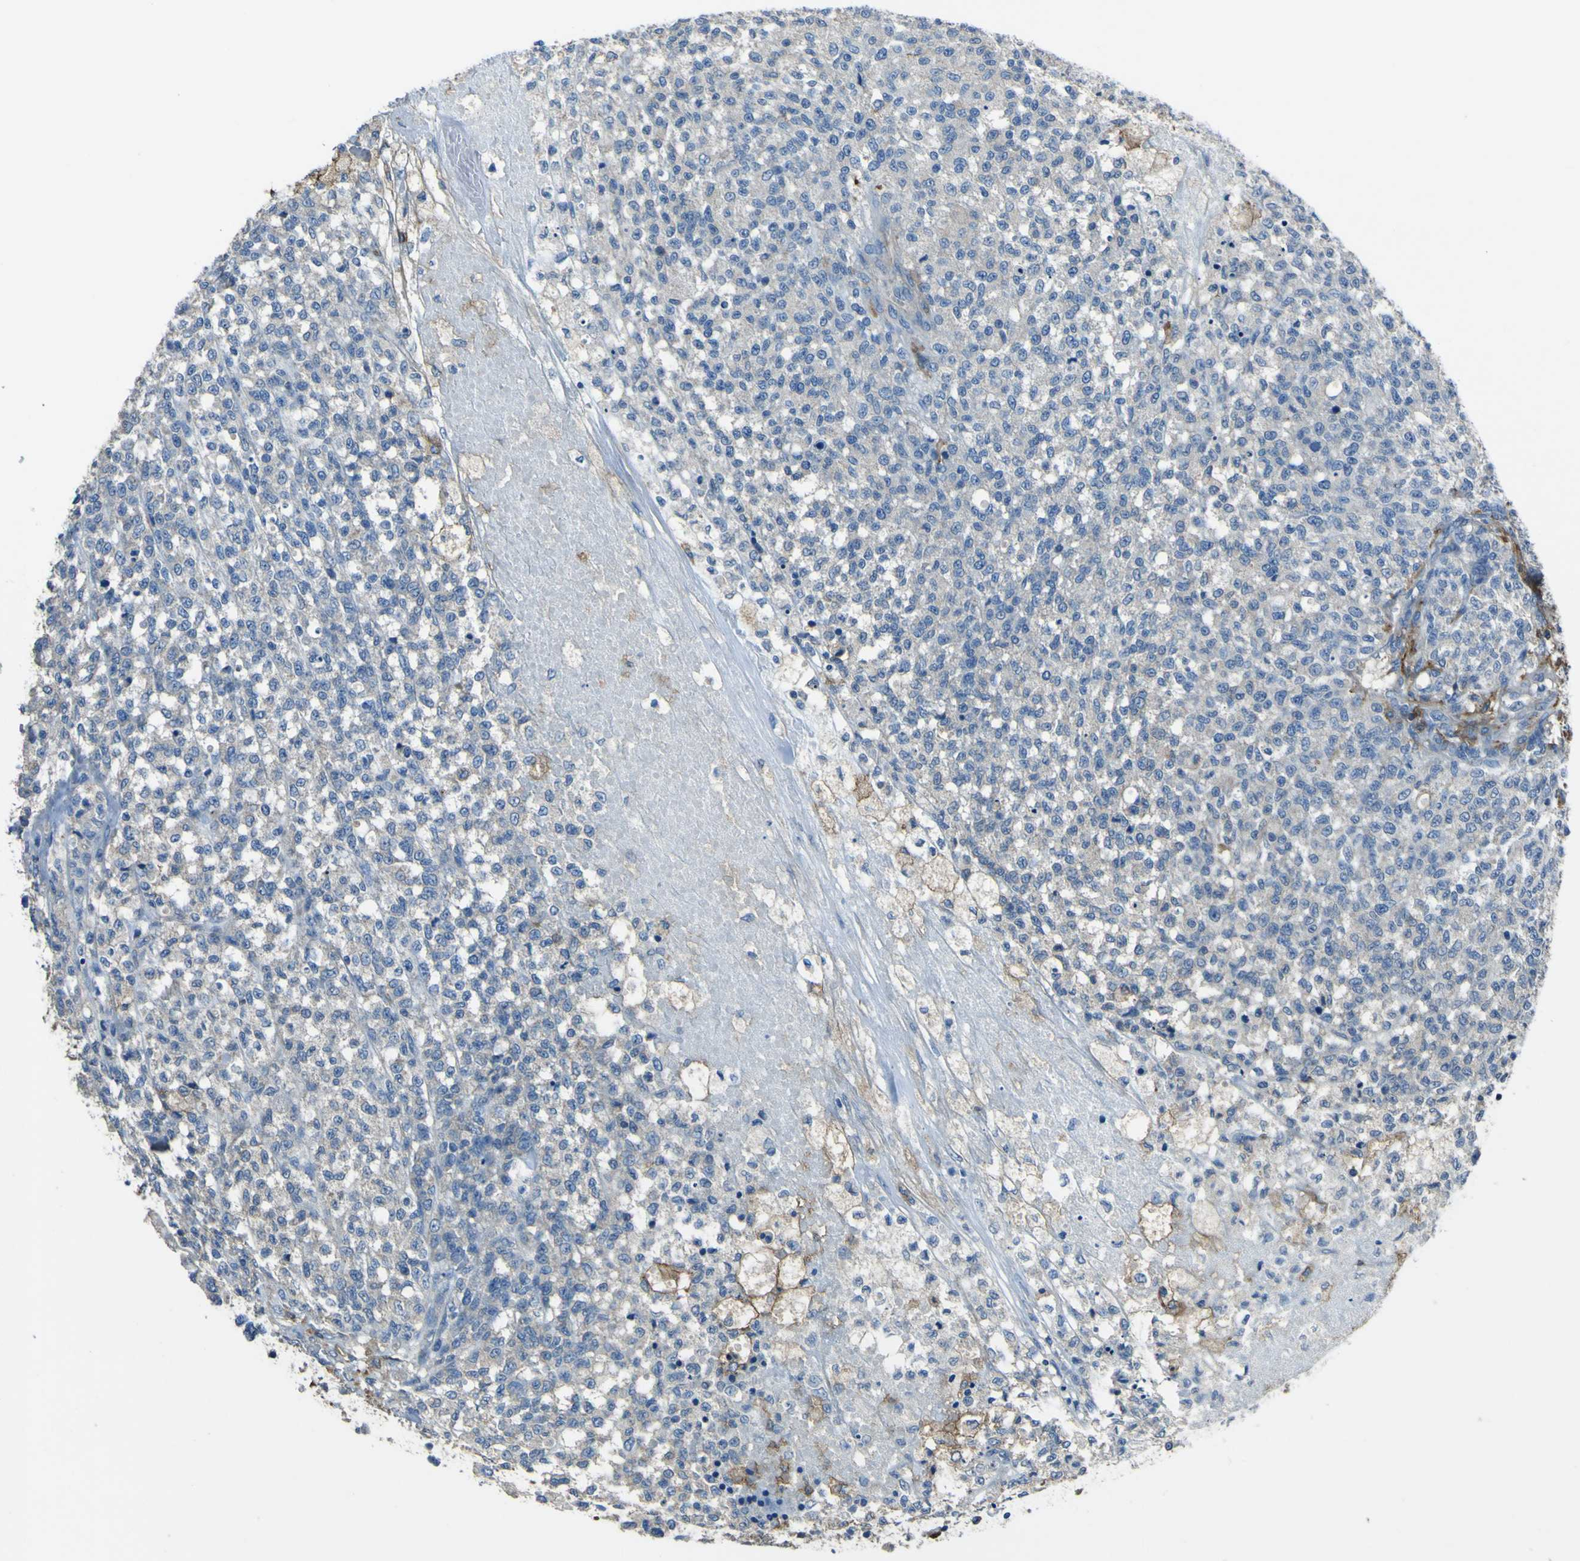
{"staining": {"intensity": "negative", "quantity": "none", "location": "none"}, "tissue": "testis cancer", "cell_type": "Tumor cells", "image_type": "cancer", "snomed": [{"axis": "morphology", "description": "Seminoma, NOS"}, {"axis": "topography", "description": "Testis"}], "caption": "Testis seminoma was stained to show a protein in brown. There is no significant positivity in tumor cells.", "gene": "LAIR1", "patient": {"sex": "male", "age": 59}}